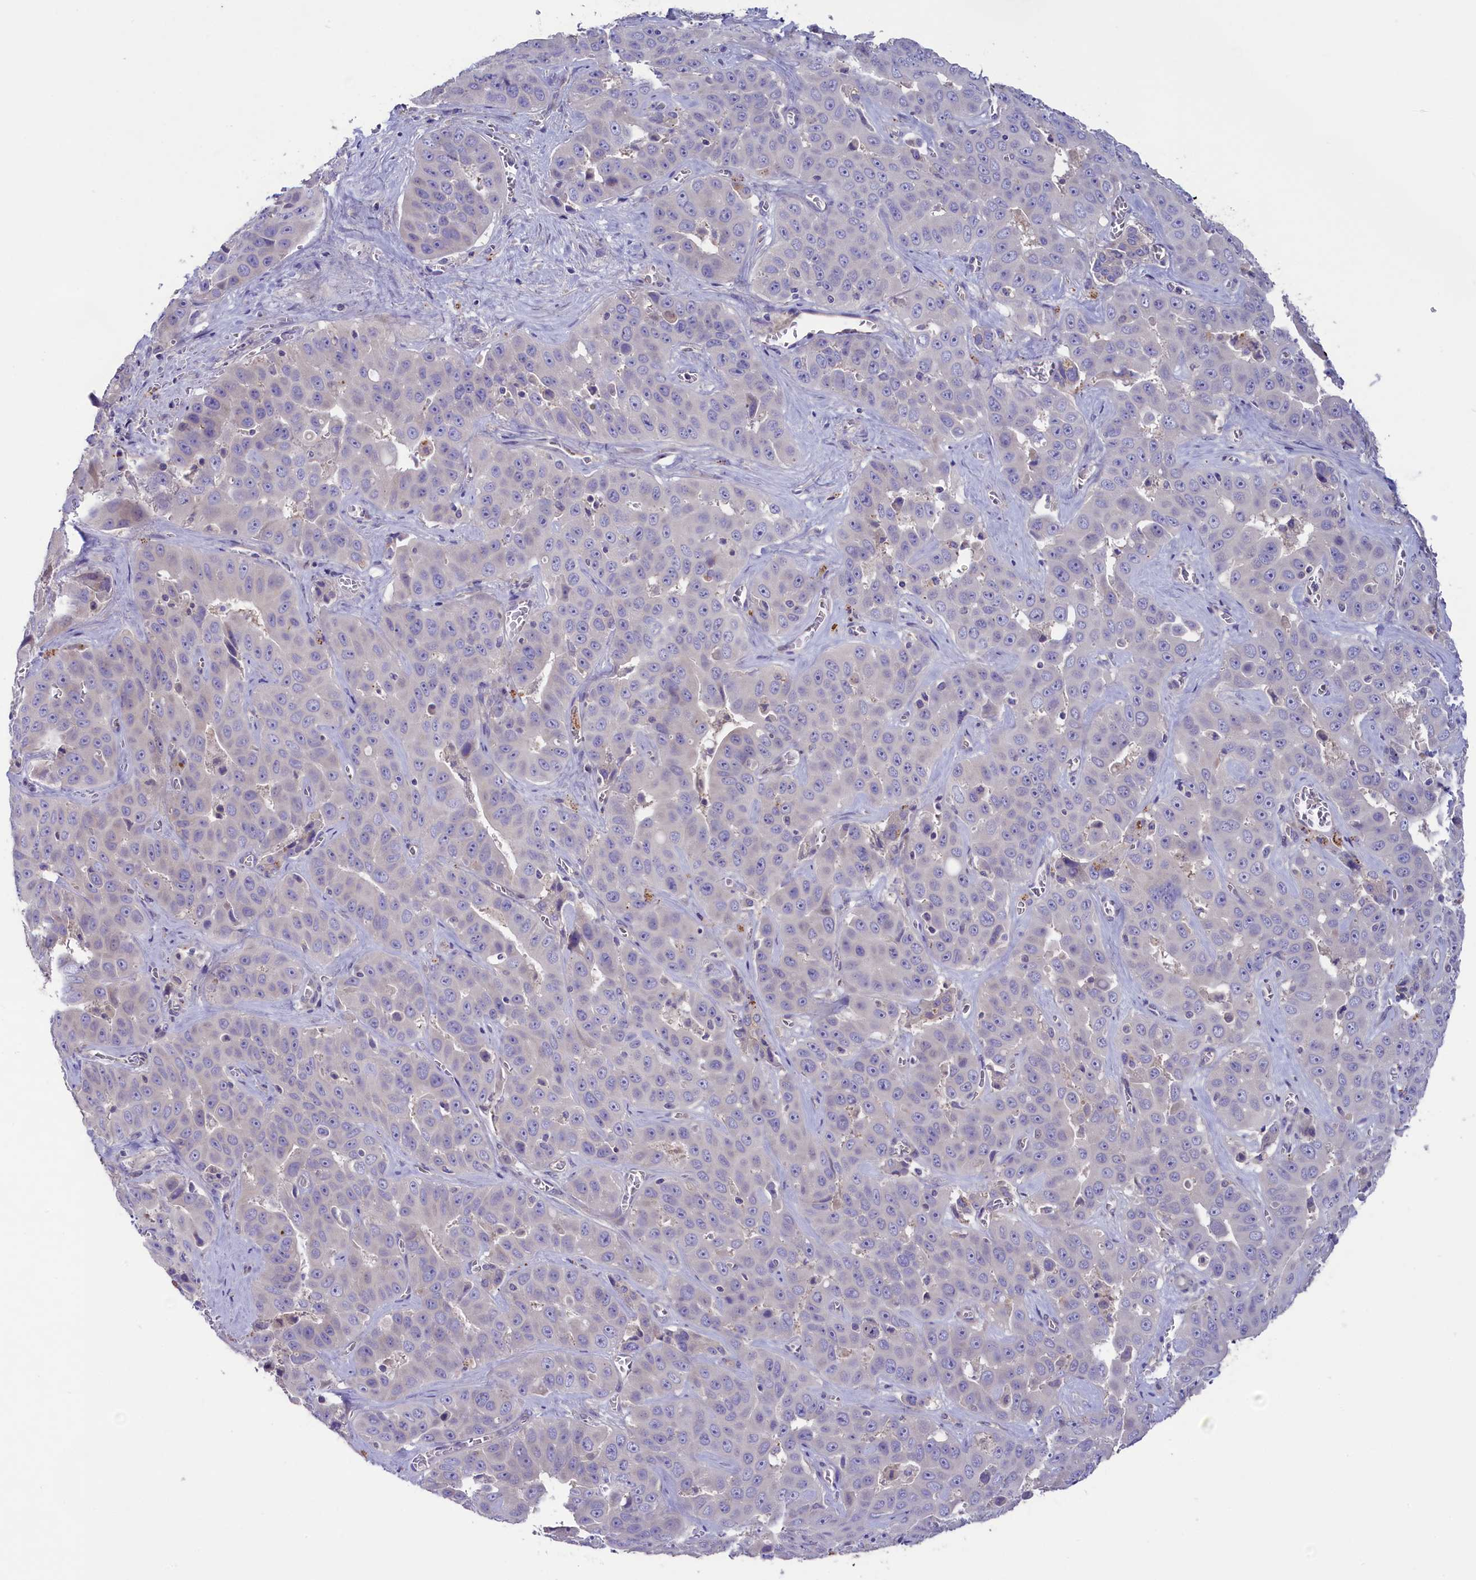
{"staining": {"intensity": "negative", "quantity": "none", "location": "none"}, "tissue": "liver cancer", "cell_type": "Tumor cells", "image_type": "cancer", "snomed": [{"axis": "morphology", "description": "Cholangiocarcinoma"}, {"axis": "topography", "description": "Liver"}], "caption": "Image shows no protein positivity in tumor cells of liver cholangiocarcinoma tissue.", "gene": "CD99L2", "patient": {"sex": "female", "age": 52}}